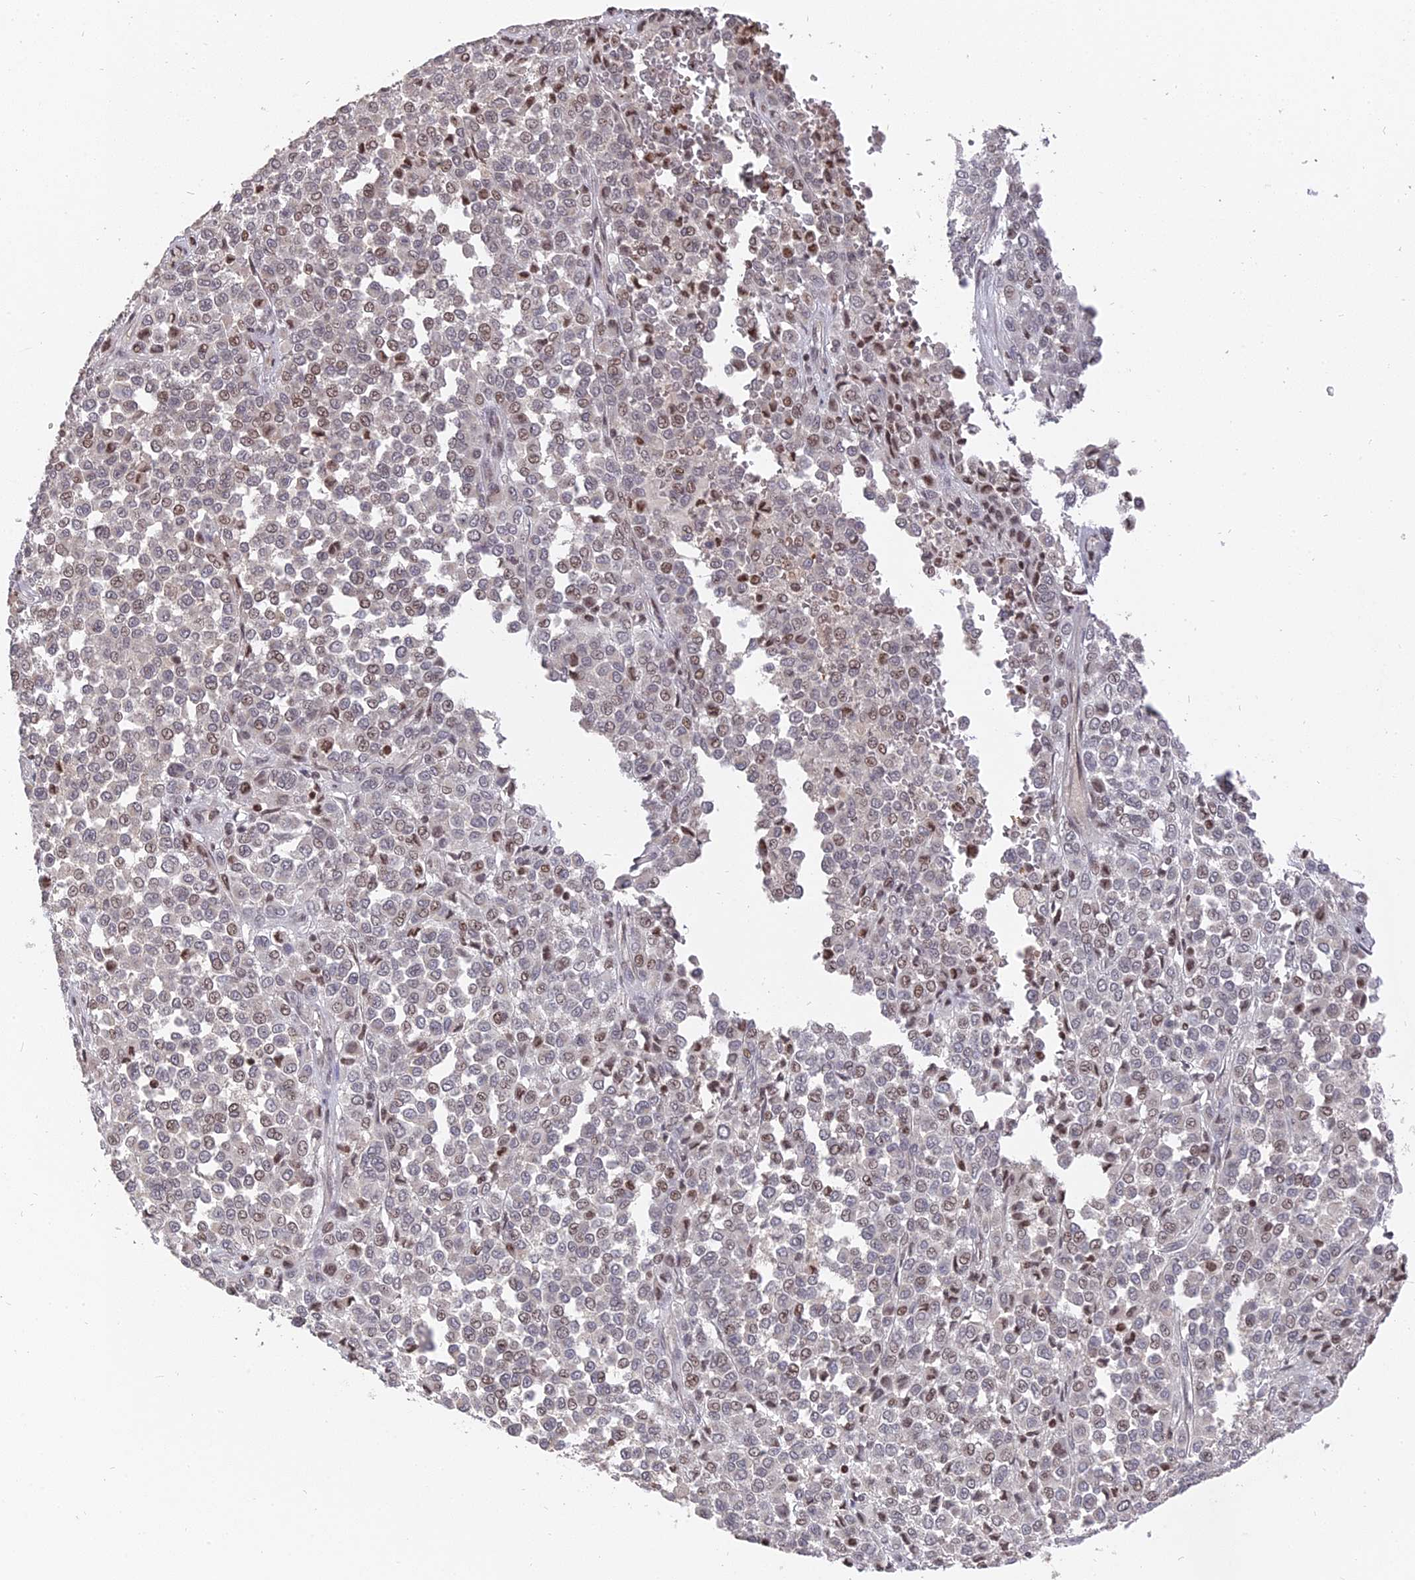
{"staining": {"intensity": "weak", "quantity": "<25%", "location": "nuclear"}, "tissue": "melanoma", "cell_type": "Tumor cells", "image_type": "cancer", "snomed": [{"axis": "morphology", "description": "Malignant melanoma, Metastatic site"}, {"axis": "topography", "description": "Pancreas"}], "caption": "The immunohistochemistry (IHC) image has no significant positivity in tumor cells of melanoma tissue.", "gene": "NR1H3", "patient": {"sex": "female", "age": 30}}